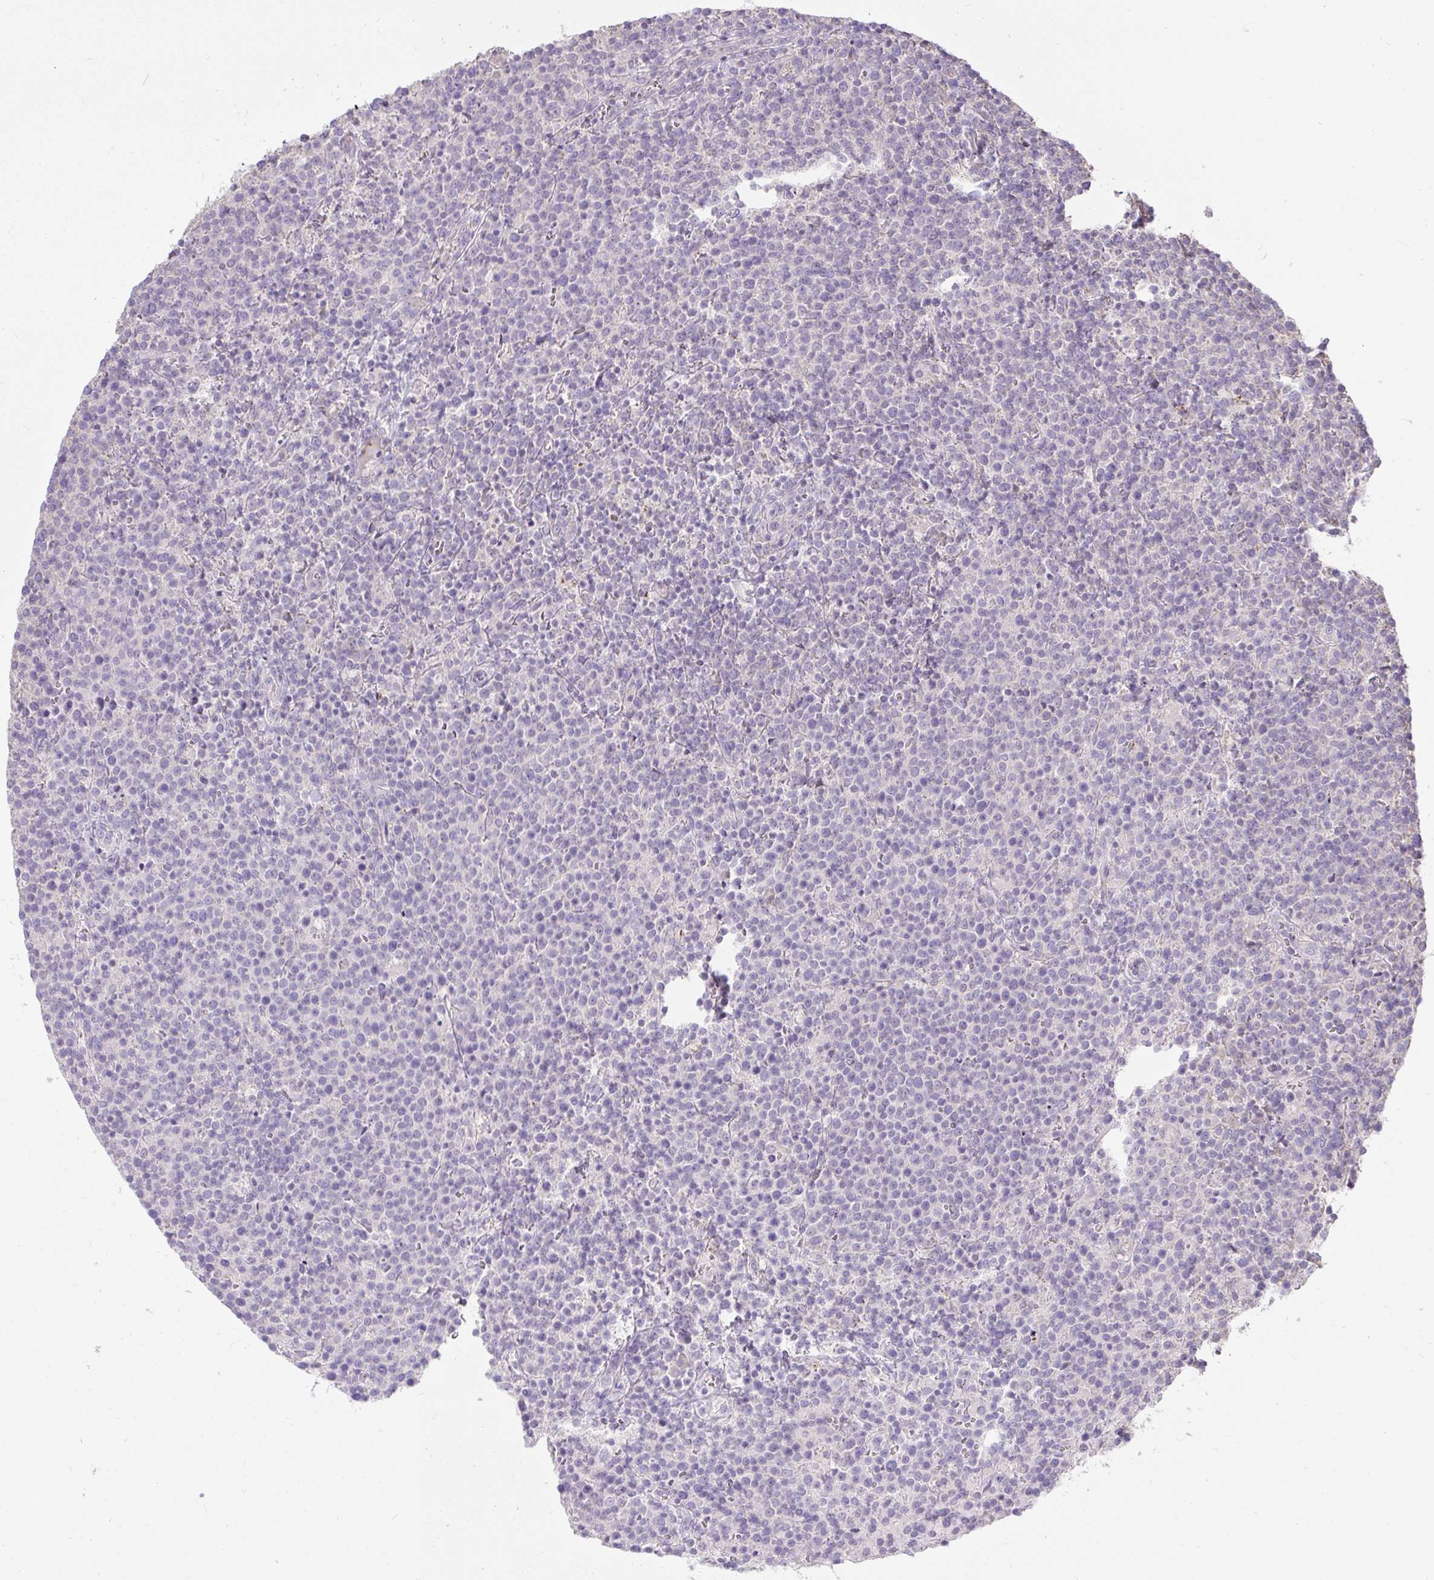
{"staining": {"intensity": "negative", "quantity": "none", "location": "none"}, "tissue": "lymphoma", "cell_type": "Tumor cells", "image_type": "cancer", "snomed": [{"axis": "morphology", "description": "Malignant lymphoma, non-Hodgkin's type, High grade"}, {"axis": "topography", "description": "Lymph node"}], "caption": "A photomicrograph of human high-grade malignant lymphoma, non-Hodgkin's type is negative for staining in tumor cells.", "gene": "STRIP1", "patient": {"sex": "male", "age": 61}}